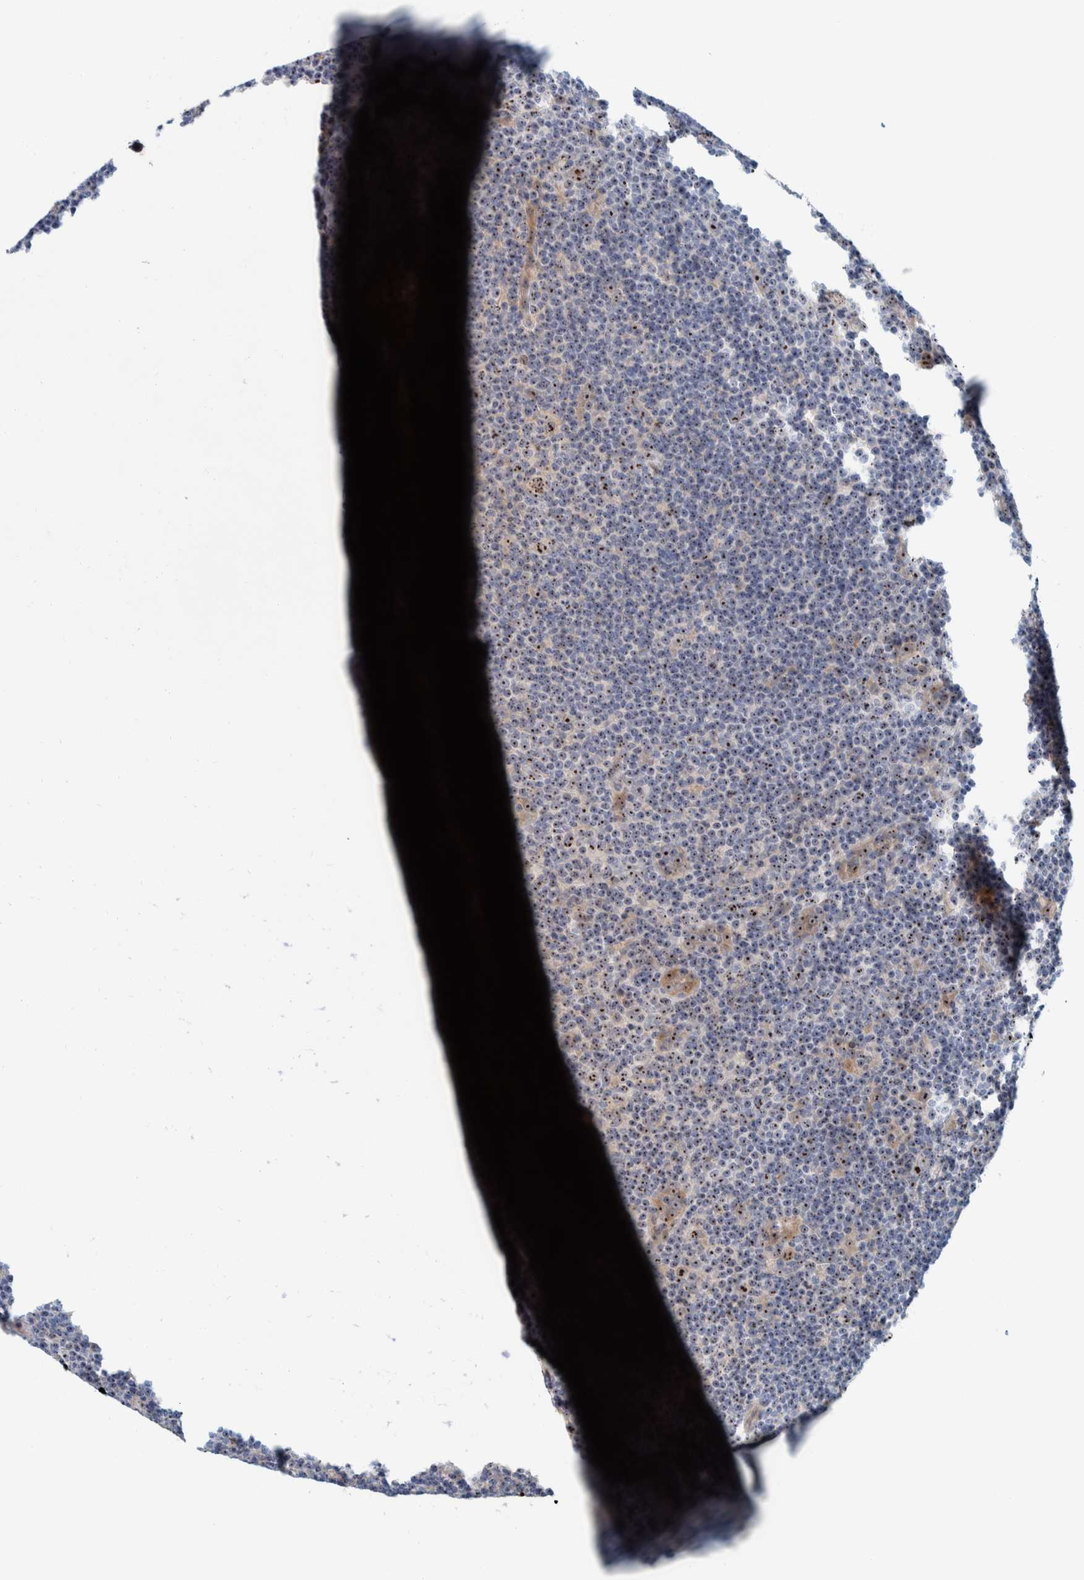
{"staining": {"intensity": "strong", "quantity": ">75%", "location": "nuclear"}, "tissue": "lymphoma", "cell_type": "Tumor cells", "image_type": "cancer", "snomed": [{"axis": "morphology", "description": "Hodgkin's disease, NOS"}, {"axis": "topography", "description": "Lymph node"}], "caption": "Tumor cells exhibit high levels of strong nuclear staining in approximately >75% of cells in lymphoma. (DAB (3,3'-diaminobenzidine) IHC with brightfield microscopy, high magnification).", "gene": "NOL11", "patient": {"sex": "female", "age": 57}}